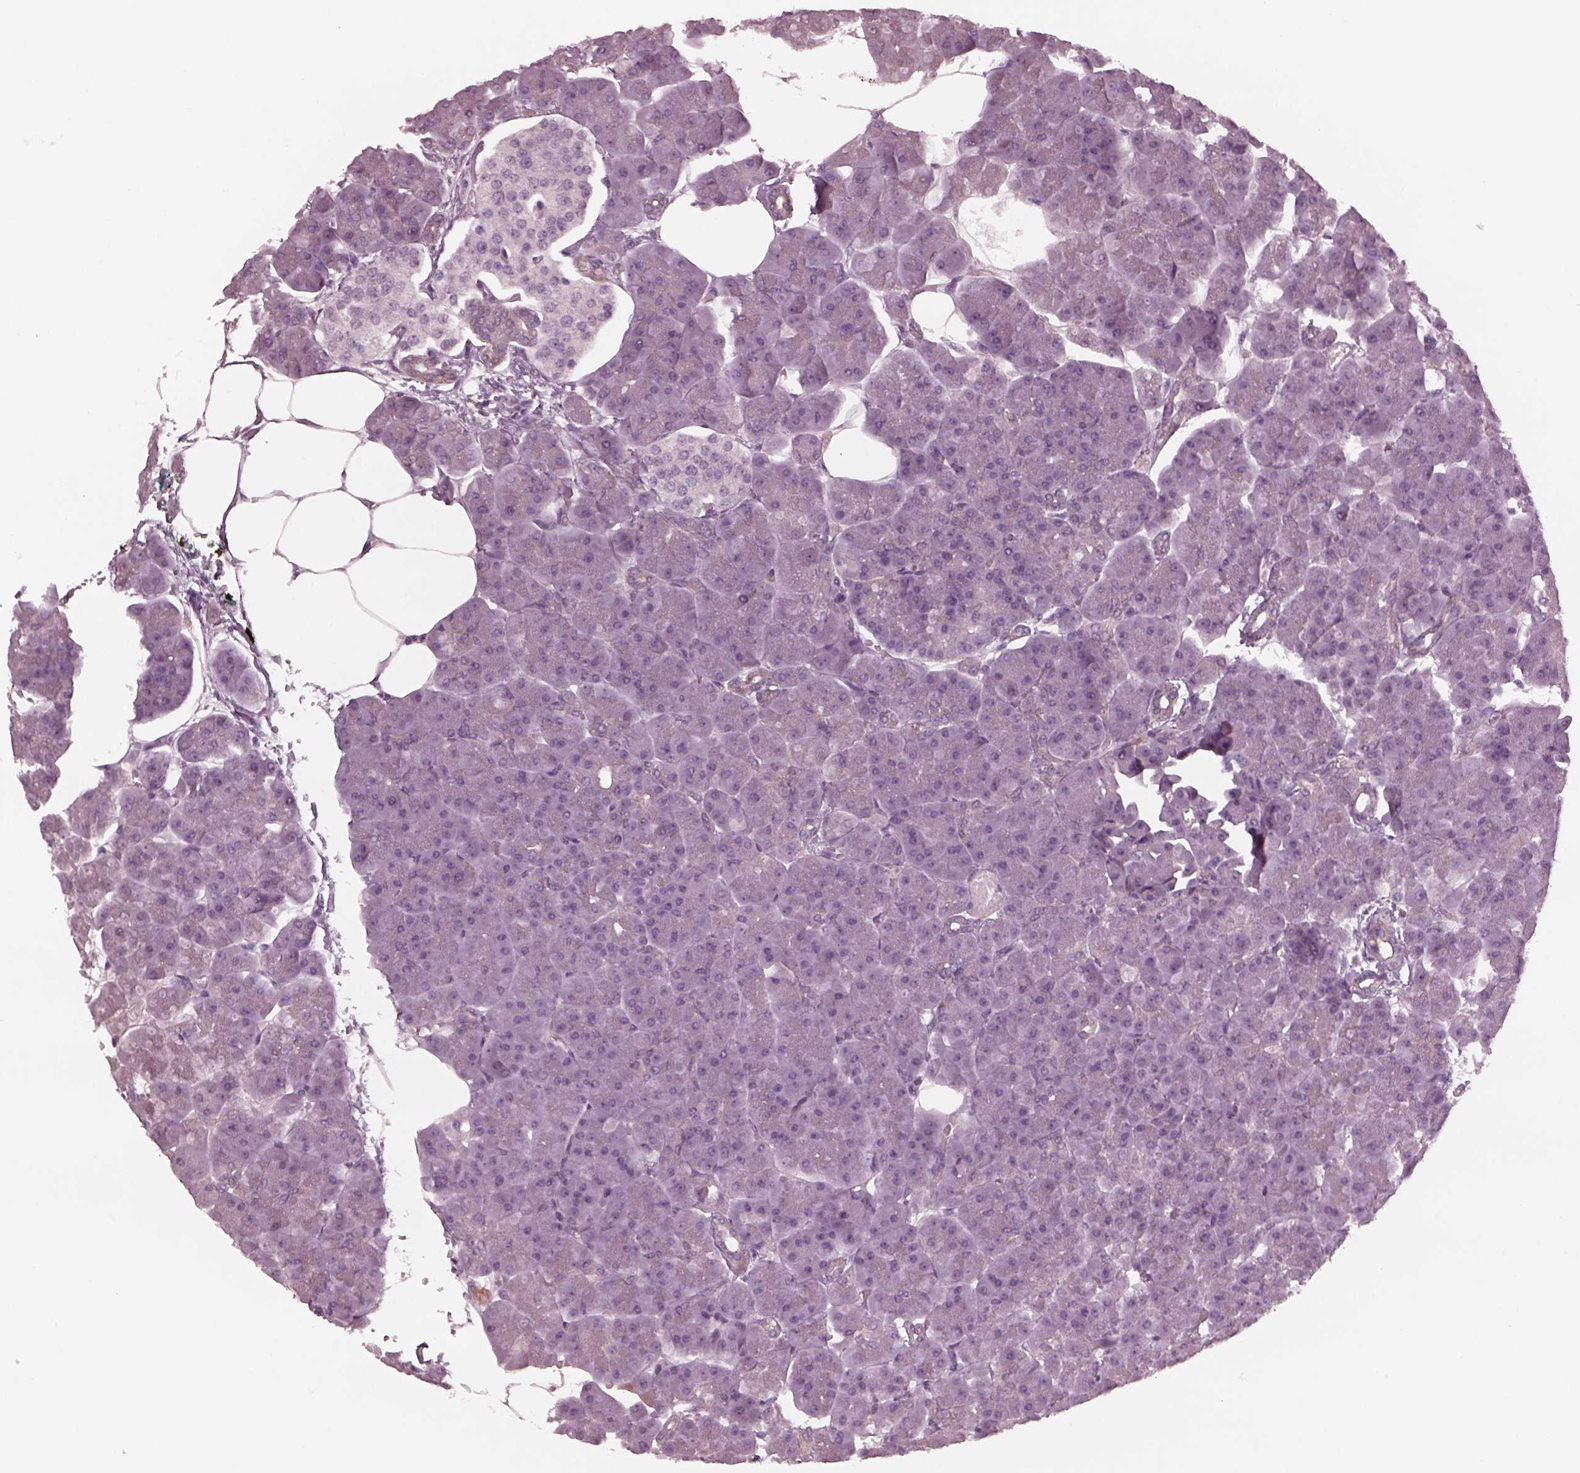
{"staining": {"intensity": "negative", "quantity": "none", "location": "none"}, "tissue": "pancreas", "cell_type": "Exocrine glandular cells", "image_type": "normal", "snomed": [{"axis": "morphology", "description": "Normal tissue, NOS"}, {"axis": "topography", "description": "Adipose tissue"}, {"axis": "topography", "description": "Pancreas"}, {"axis": "topography", "description": "Peripheral nerve tissue"}], "caption": "Exocrine glandular cells show no significant protein expression in normal pancreas. The staining is performed using DAB brown chromogen with nuclei counter-stained in using hematoxylin.", "gene": "YY2", "patient": {"sex": "female", "age": 58}}